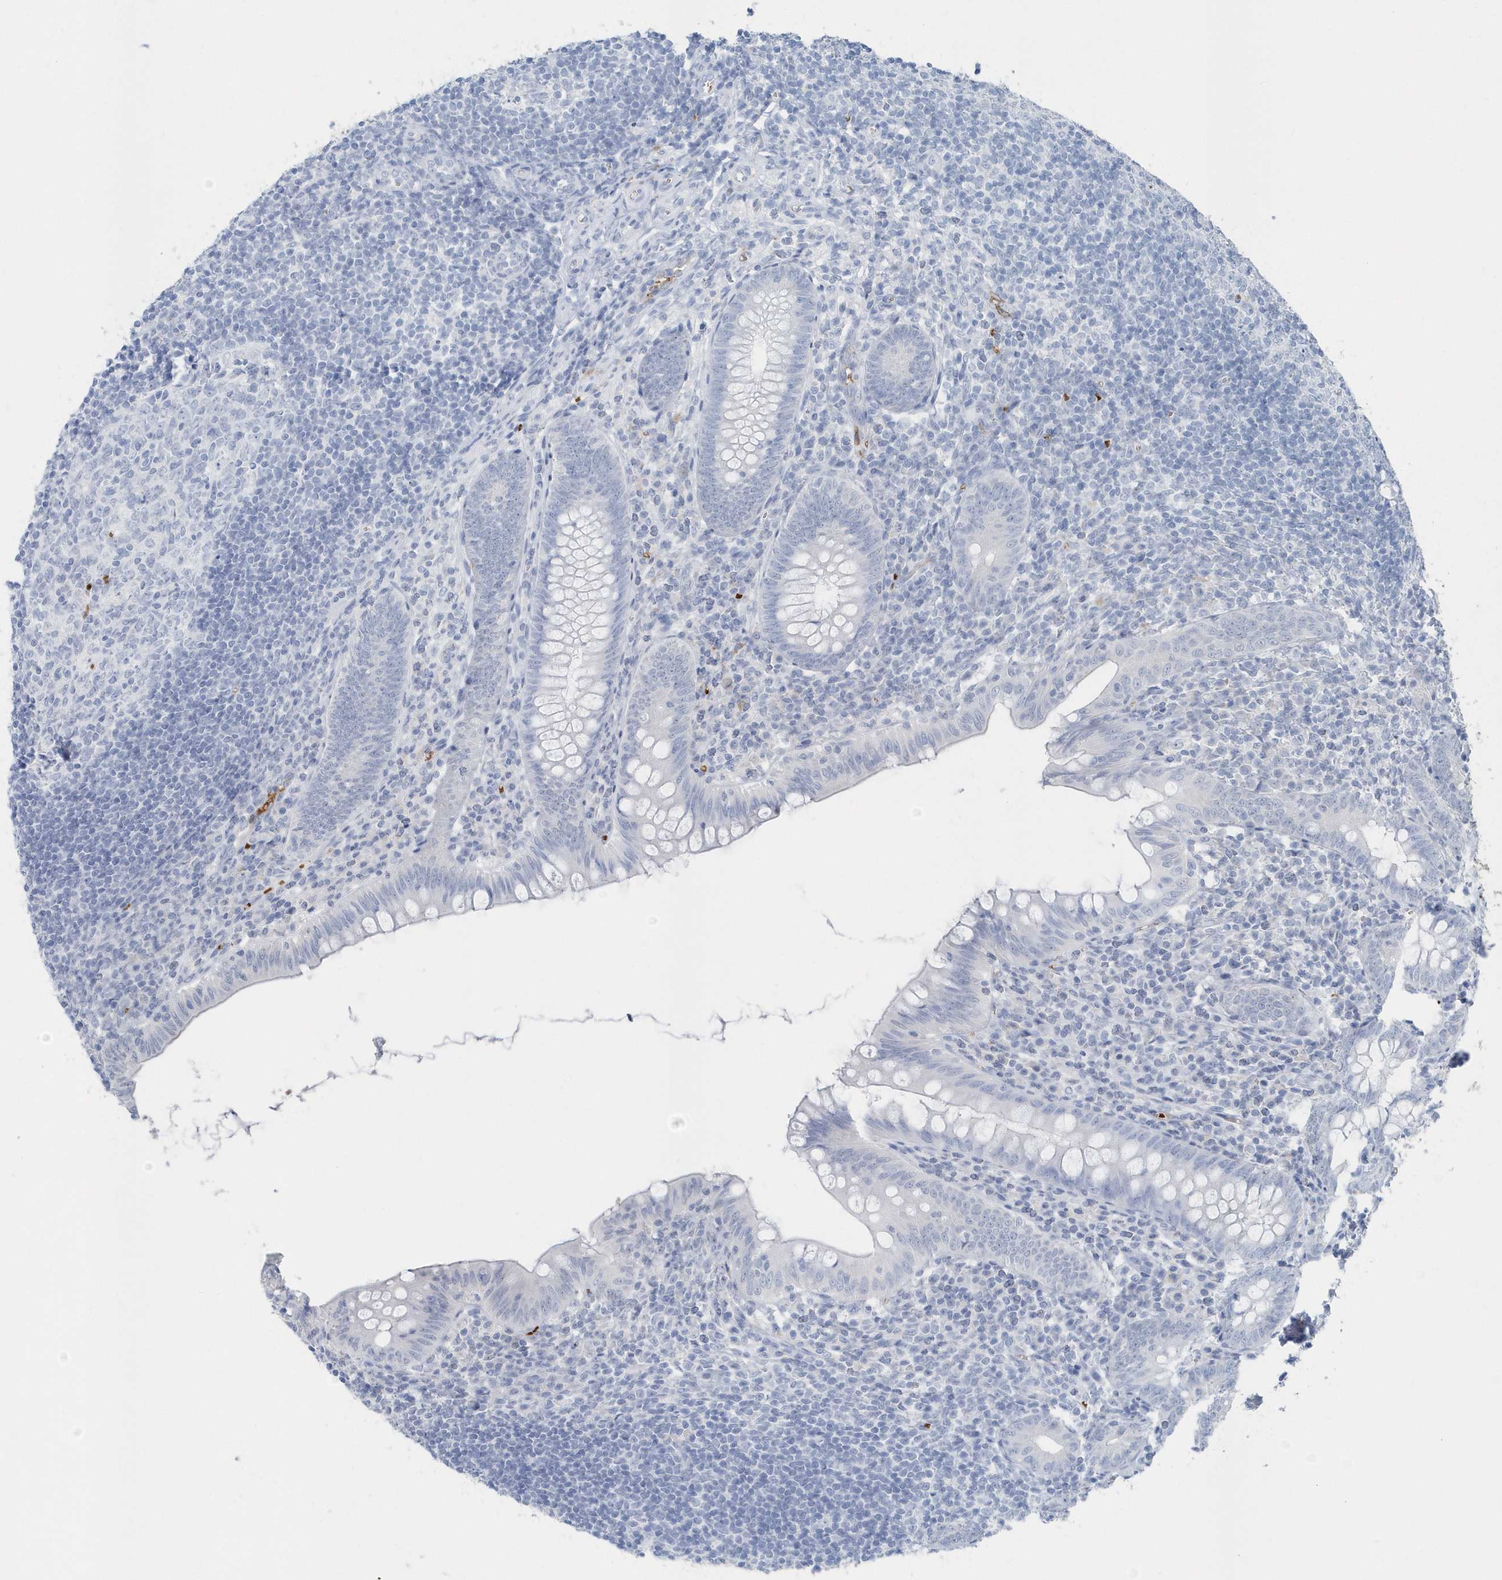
{"staining": {"intensity": "negative", "quantity": "none", "location": "none"}, "tissue": "appendix", "cell_type": "Glandular cells", "image_type": "normal", "snomed": [{"axis": "morphology", "description": "Normal tissue, NOS"}, {"axis": "topography", "description": "Appendix"}], "caption": "IHC of benign human appendix demonstrates no positivity in glandular cells. (DAB immunohistochemistry visualized using brightfield microscopy, high magnification).", "gene": "HBA2", "patient": {"sex": "male", "age": 14}}